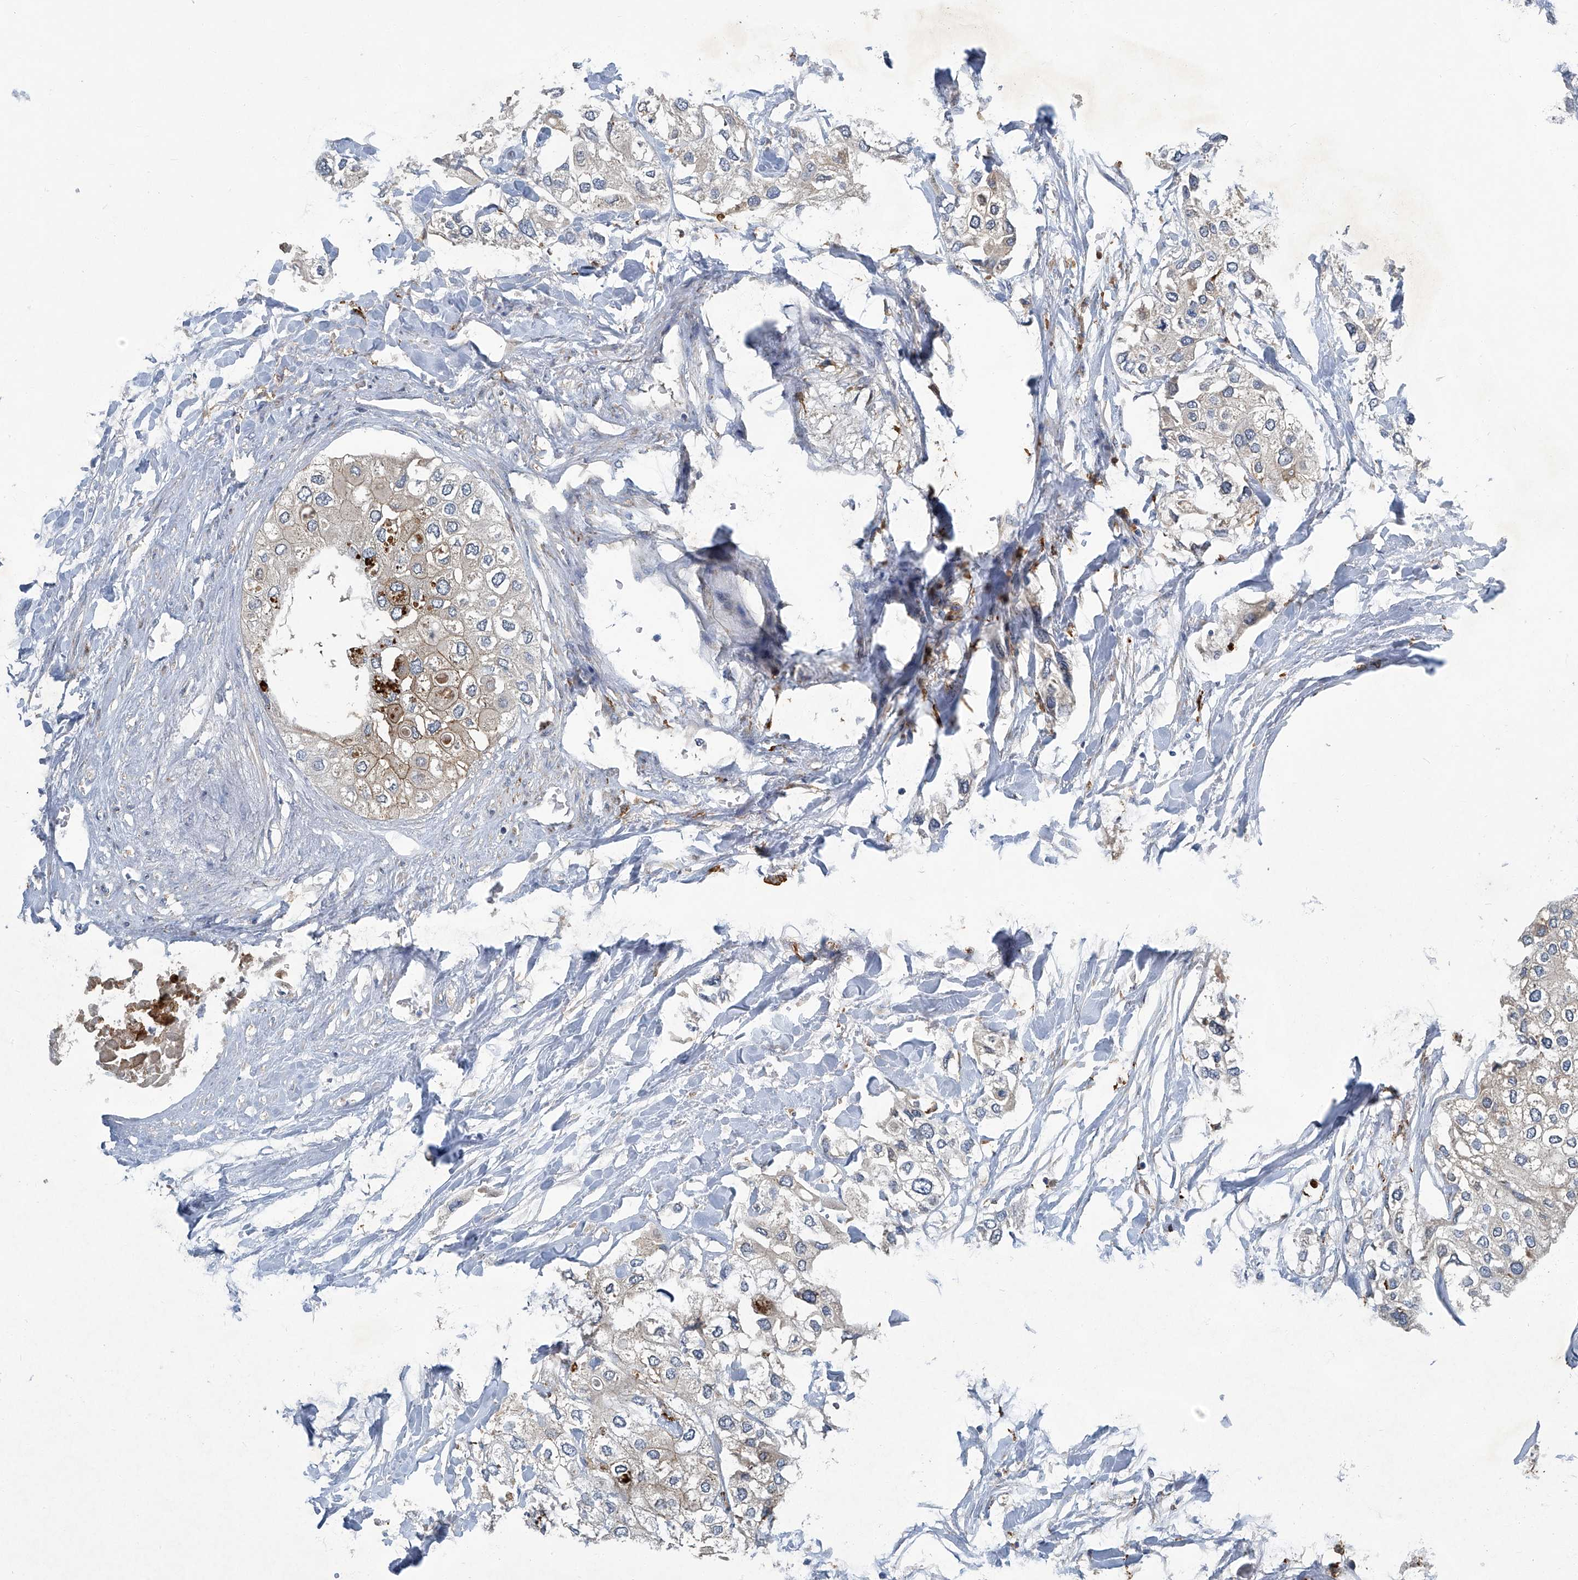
{"staining": {"intensity": "weak", "quantity": "<25%", "location": "cytoplasmic/membranous"}, "tissue": "urothelial cancer", "cell_type": "Tumor cells", "image_type": "cancer", "snomed": [{"axis": "morphology", "description": "Urothelial carcinoma, High grade"}, {"axis": "topography", "description": "Urinary bladder"}], "caption": "IHC histopathology image of neoplastic tissue: urothelial carcinoma (high-grade) stained with DAB exhibits no significant protein positivity in tumor cells.", "gene": "FAM167A", "patient": {"sex": "male", "age": 64}}